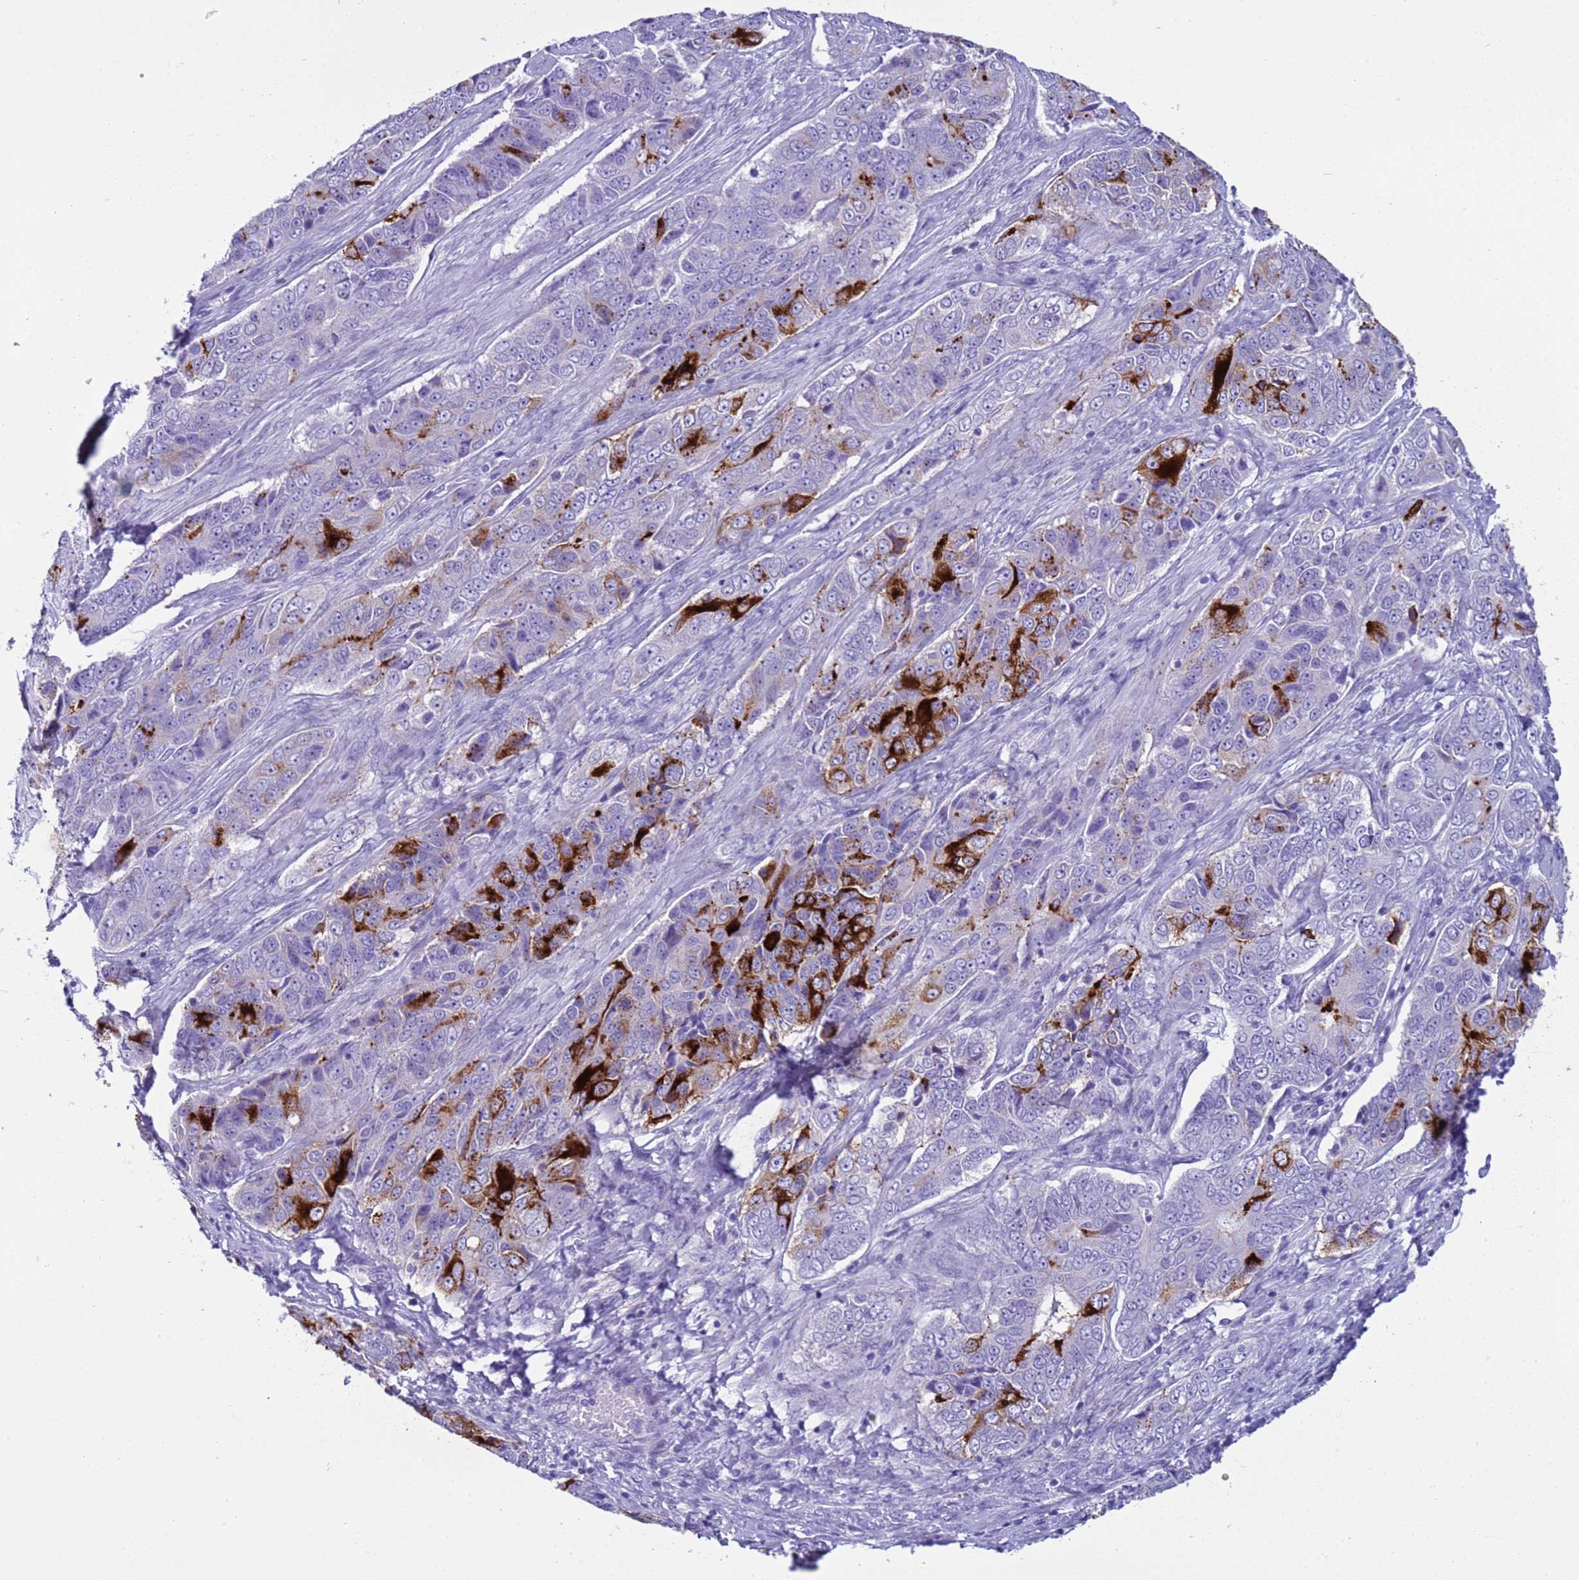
{"staining": {"intensity": "strong", "quantity": "<25%", "location": "cytoplasmic/membranous"}, "tissue": "ovarian cancer", "cell_type": "Tumor cells", "image_type": "cancer", "snomed": [{"axis": "morphology", "description": "Carcinoma, endometroid"}, {"axis": "topography", "description": "Ovary"}], "caption": "Ovarian cancer (endometroid carcinoma) stained with immunohistochemistry (IHC) exhibits strong cytoplasmic/membranous staining in about <25% of tumor cells. (DAB = brown stain, brightfield microscopy at high magnification).", "gene": "CST4", "patient": {"sex": "female", "age": 51}}